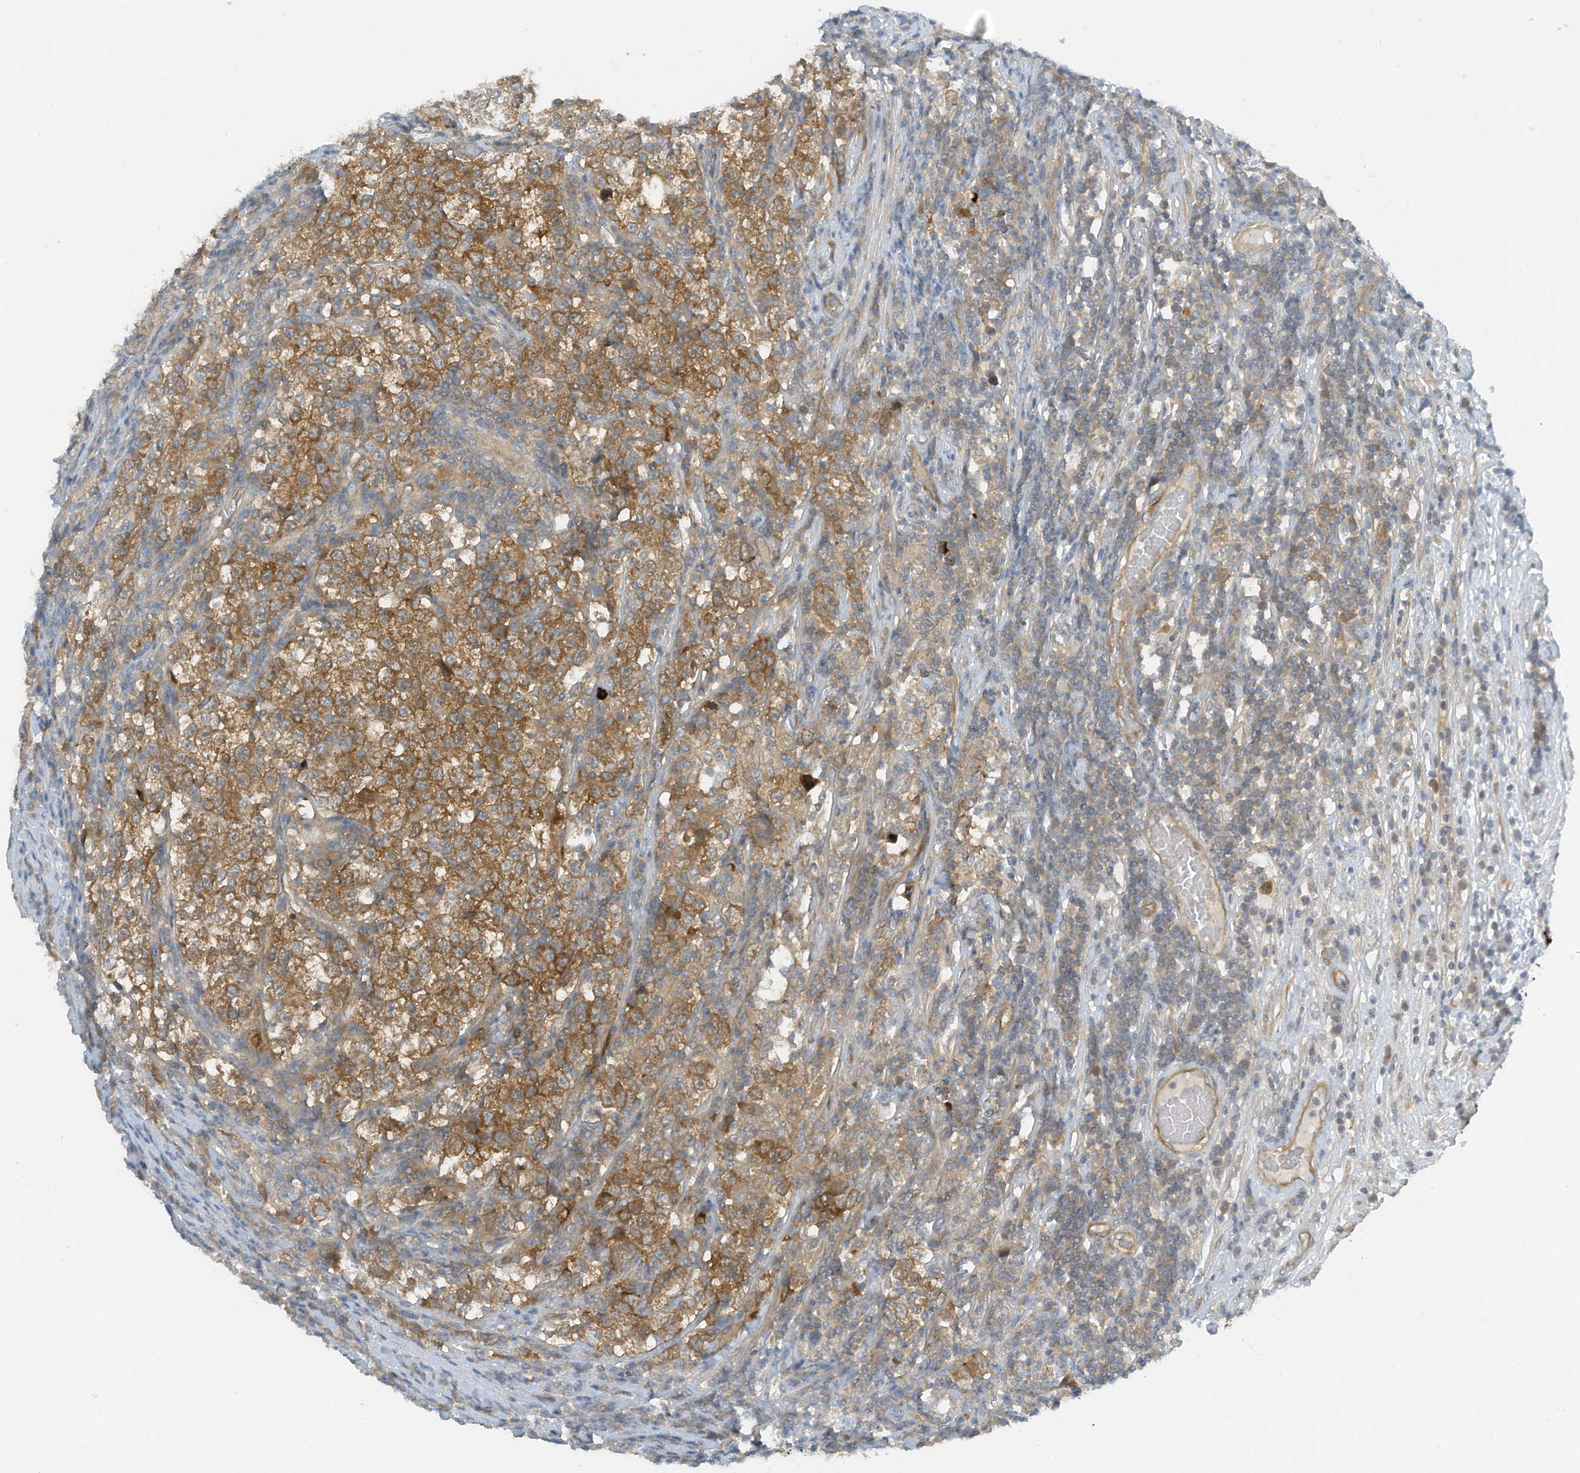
{"staining": {"intensity": "moderate", "quantity": ">75%", "location": "cytoplasmic/membranous"}, "tissue": "testis cancer", "cell_type": "Tumor cells", "image_type": "cancer", "snomed": [{"axis": "morphology", "description": "Normal tissue, NOS"}, {"axis": "morphology", "description": "Seminoma, NOS"}, {"axis": "topography", "description": "Testis"}], "caption": "The image reveals a brown stain indicating the presence of a protein in the cytoplasmic/membranous of tumor cells in seminoma (testis). (Brightfield microscopy of DAB IHC at high magnification).", "gene": "FSD1L", "patient": {"sex": "male", "age": 43}}